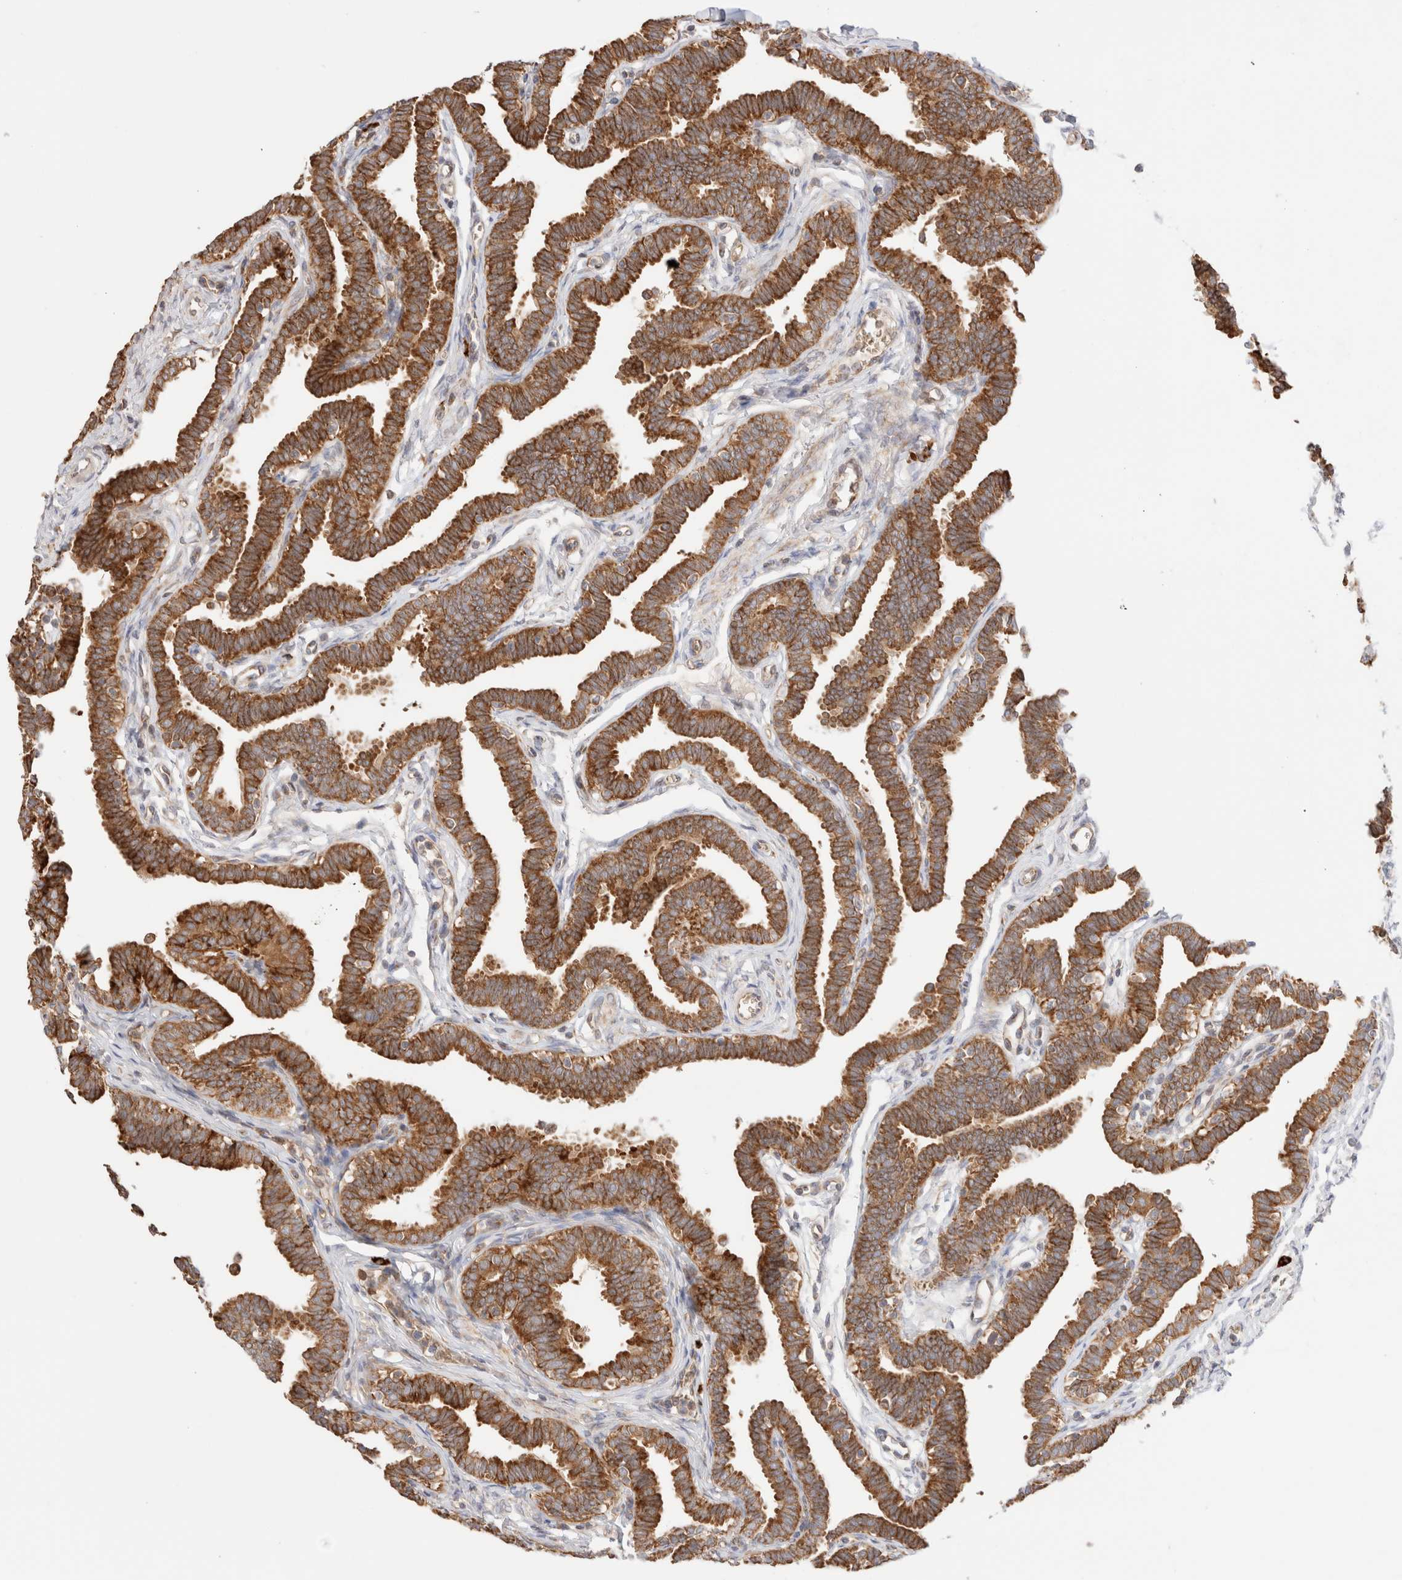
{"staining": {"intensity": "strong", "quantity": ">75%", "location": "cytoplasmic/membranous"}, "tissue": "fallopian tube", "cell_type": "Glandular cells", "image_type": "normal", "snomed": [{"axis": "morphology", "description": "Normal tissue, NOS"}, {"axis": "topography", "description": "Fallopian tube"}, {"axis": "topography", "description": "Ovary"}], "caption": "Immunohistochemistry (IHC) histopathology image of benign fallopian tube stained for a protein (brown), which displays high levels of strong cytoplasmic/membranous positivity in approximately >75% of glandular cells.", "gene": "UTS2B", "patient": {"sex": "female", "age": 23}}